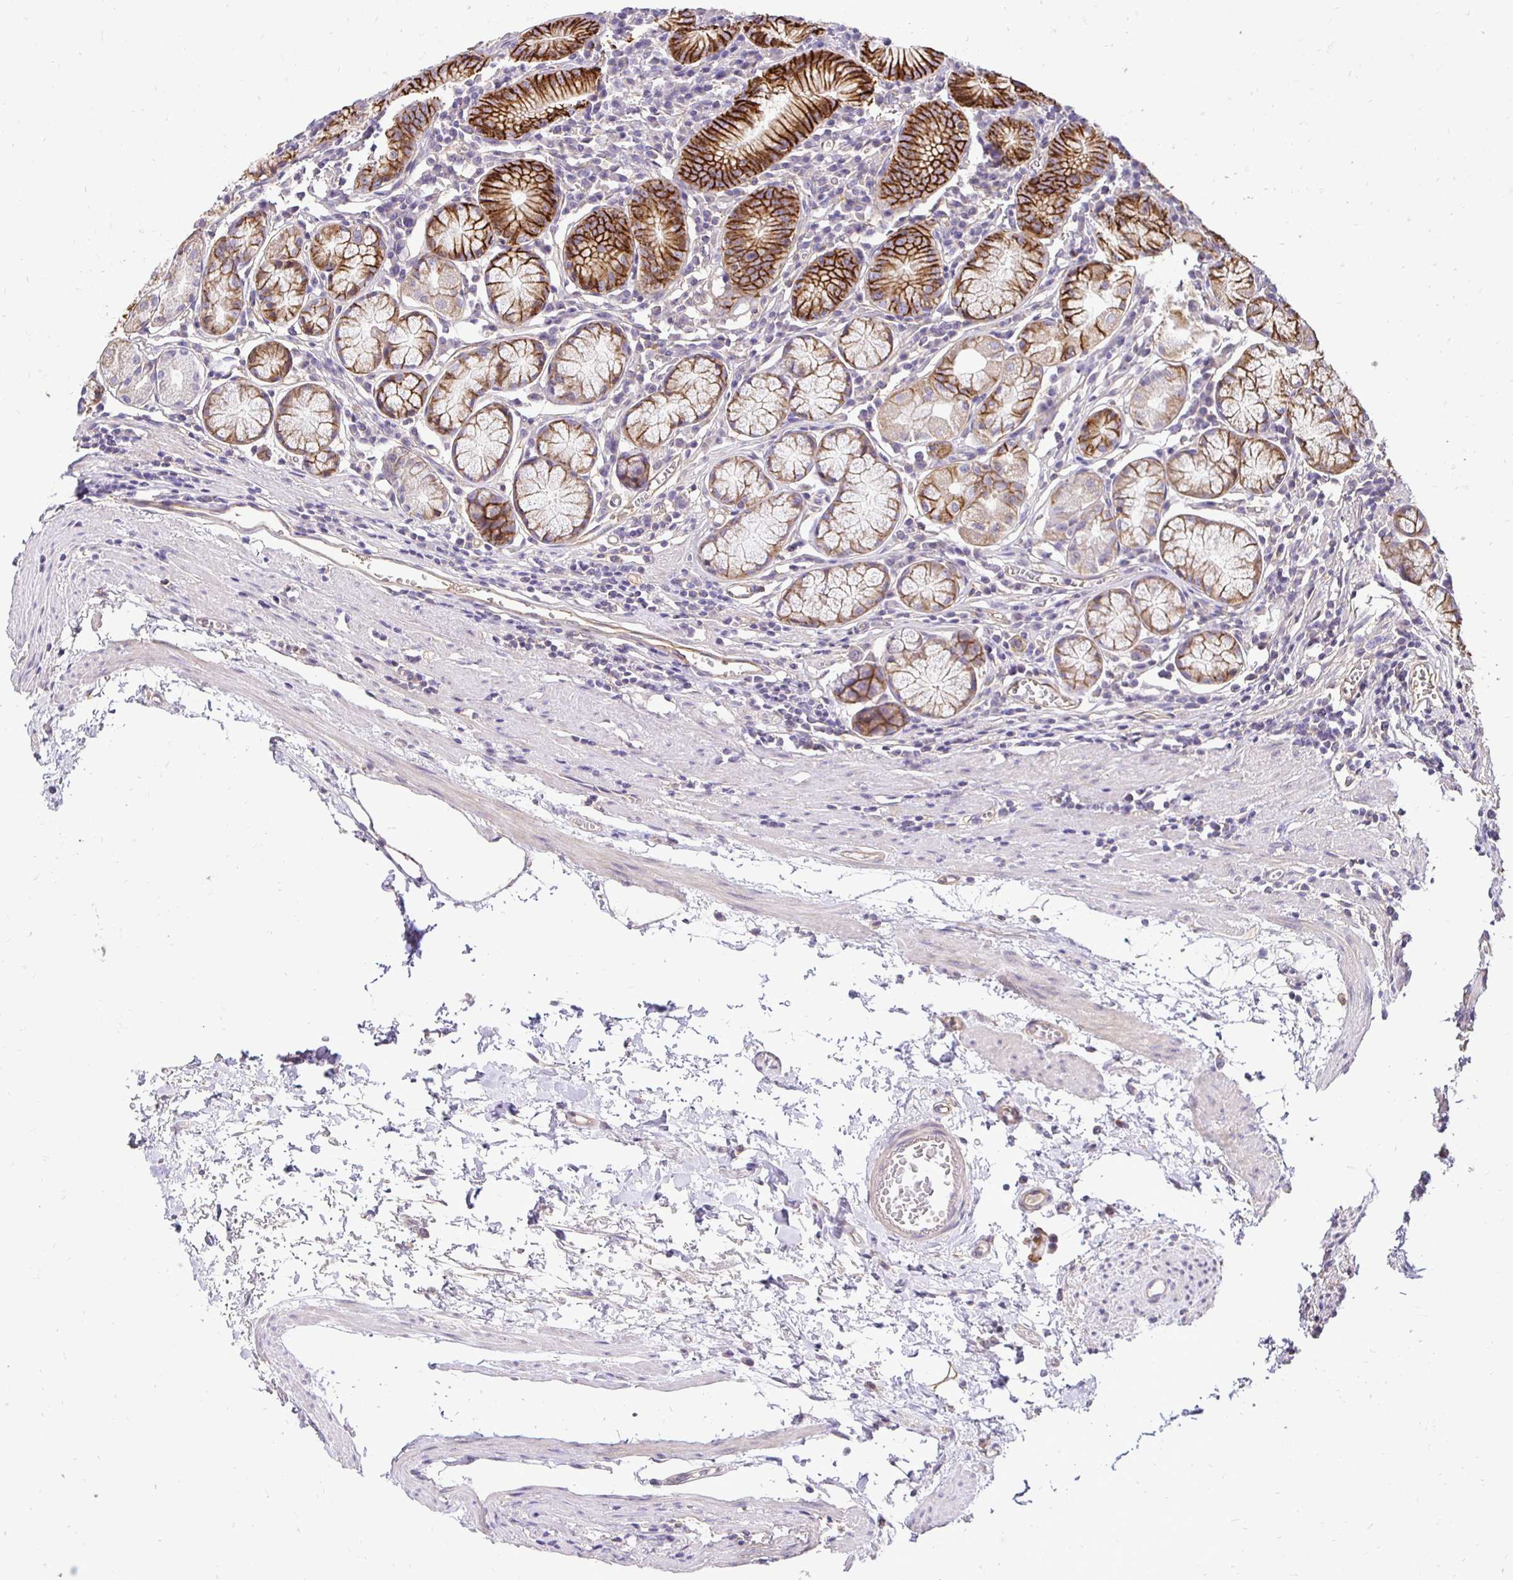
{"staining": {"intensity": "strong", "quantity": ">75%", "location": "cytoplasmic/membranous"}, "tissue": "stomach", "cell_type": "Glandular cells", "image_type": "normal", "snomed": [{"axis": "morphology", "description": "Normal tissue, NOS"}, {"axis": "topography", "description": "Stomach"}], "caption": "Stomach stained with a brown dye exhibits strong cytoplasmic/membranous positive staining in about >75% of glandular cells.", "gene": "SLC9A1", "patient": {"sex": "male", "age": 55}}